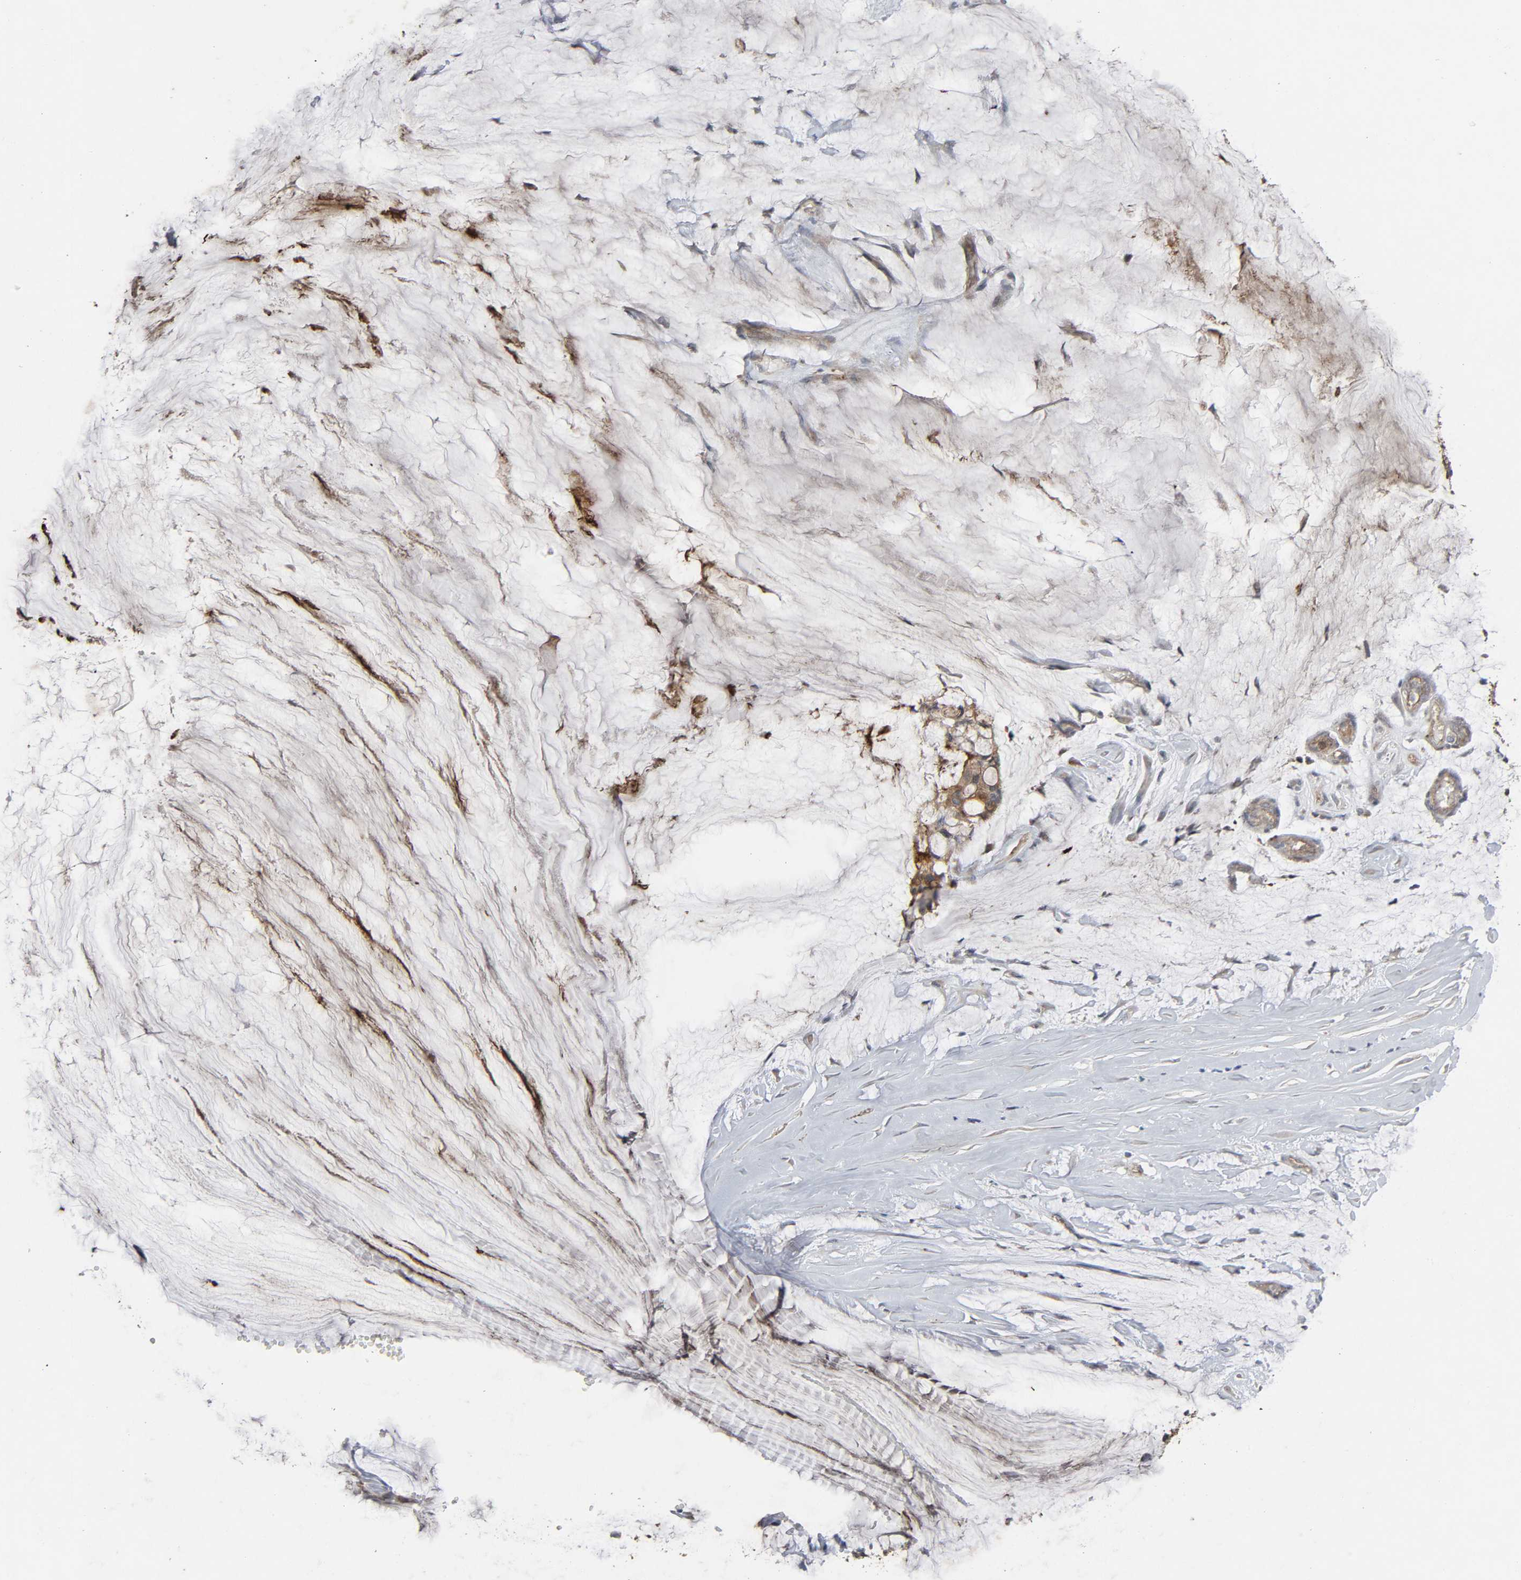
{"staining": {"intensity": "moderate", "quantity": ">75%", "location": "cytoplasmic/membranous"}, "tissue": "ovarian cancer", "cell_type": "Tumor cells", "image_type": "cancer", "snomed": [{"axis": "morphology", "description": "Cystadenocarcinoma, mucinous, NOS"}, {"axis": "topography", "description": "Ovary"}], "caption": "The histopathology image demonstrates a brown stain indicating the presence of a protein in the cytoplasmic/membranous of tumor cells in ovarian cancer. The staining is performed using DAB (3,3'-diaminobenzidine) brown chromogen to label protein expression. The nuclei are counter-stained blue using hematoxylin.", "gene": "ADCY4", "patient": {"sex": "female", "age": 39}}